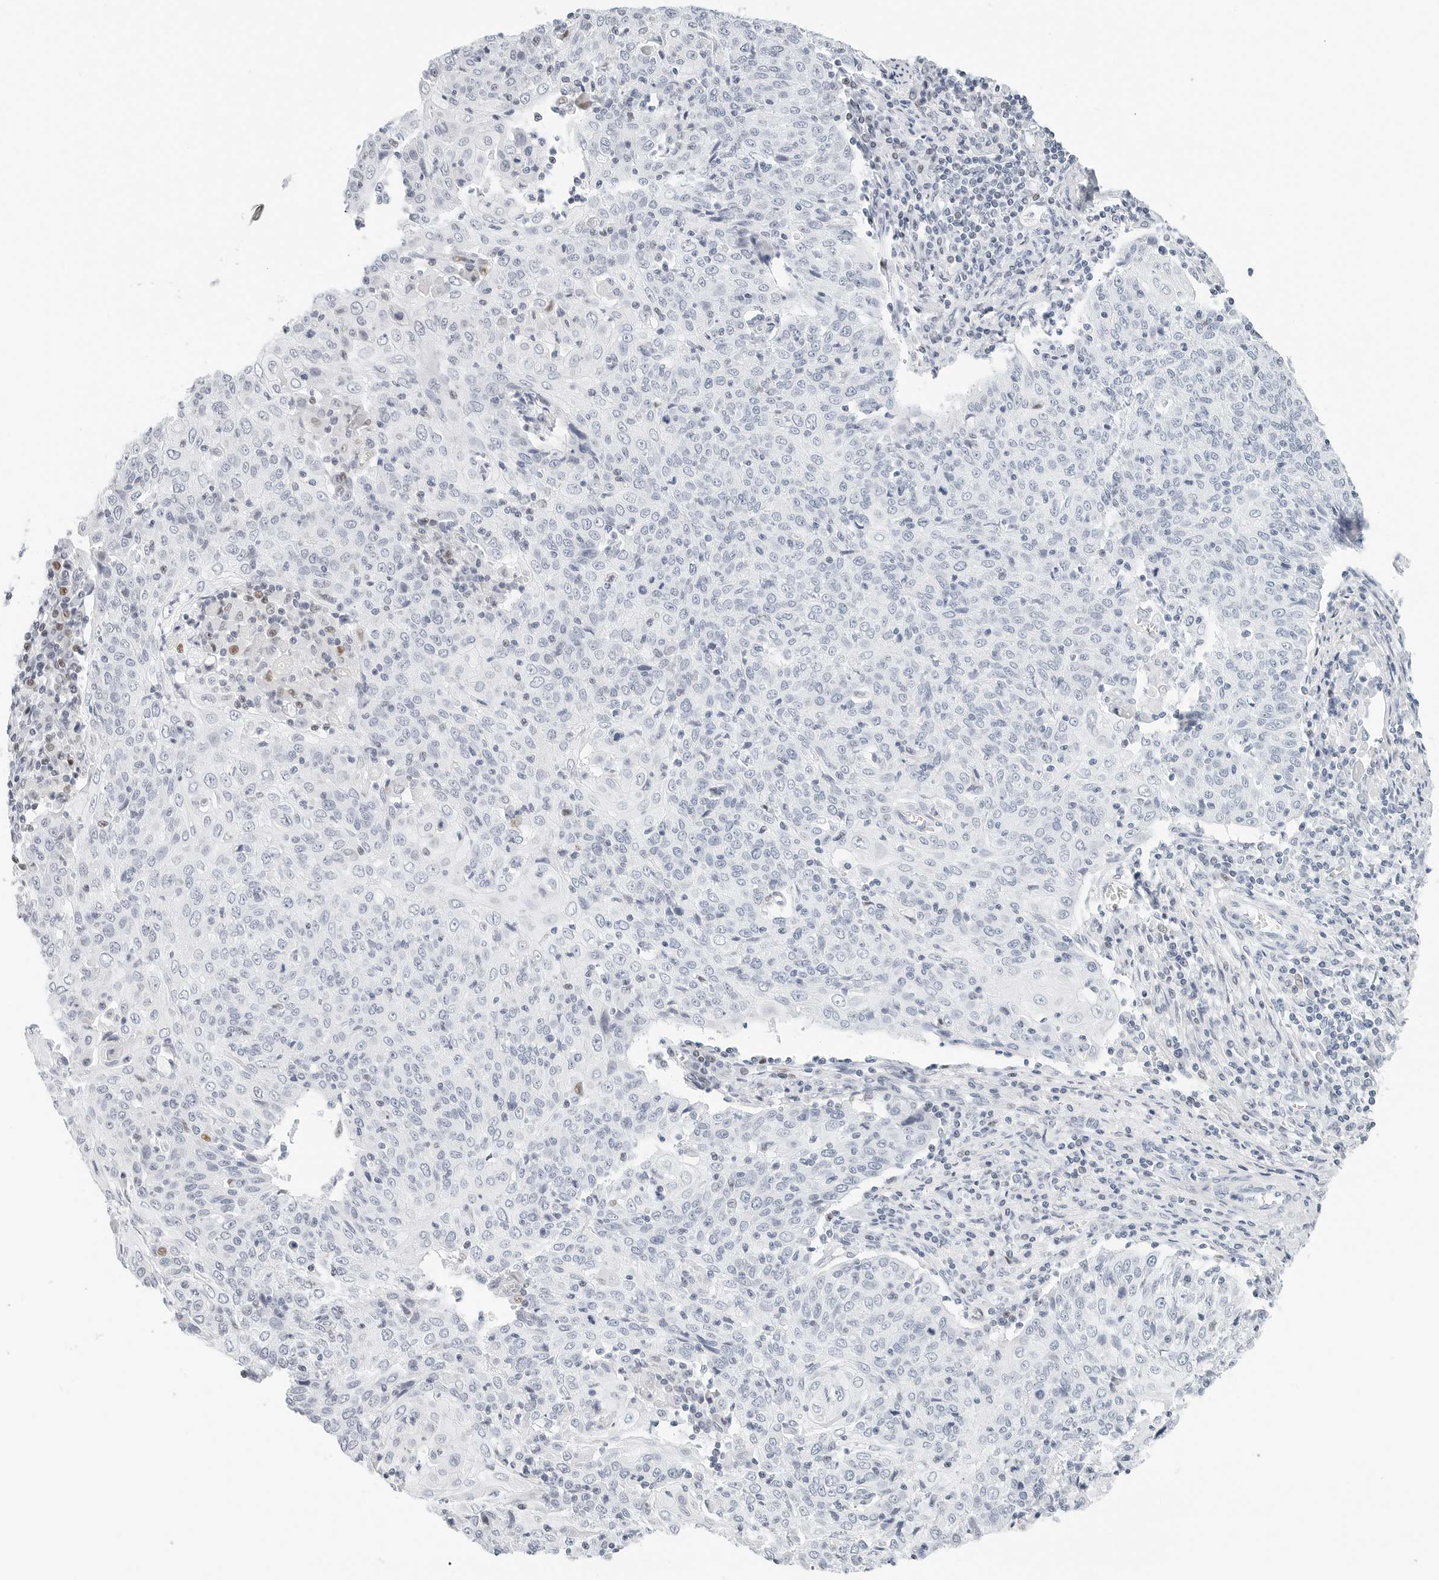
{"staining": {"intensity": "negative", "quantity": "none", "location": "none"}, "tissue": "cervical cancer", "cell_type": "Tumor cells", "image_type": "cancer", "snomed": [{"axis": "morphology", "description": "Squamous cell carcinoma, NOS"}, {"axis": "topography", "description": "Cervix"}], "caption": "Immunohistochemistry (IHC) of cervical cancer demonstrates no positivity in tumor cells. (DAB immunohistochemistry (IHC) visualized using brightfield microscopy, high magnification).", "gene": "NTMT2", "patient": {"sex": "female", "age": 48}}